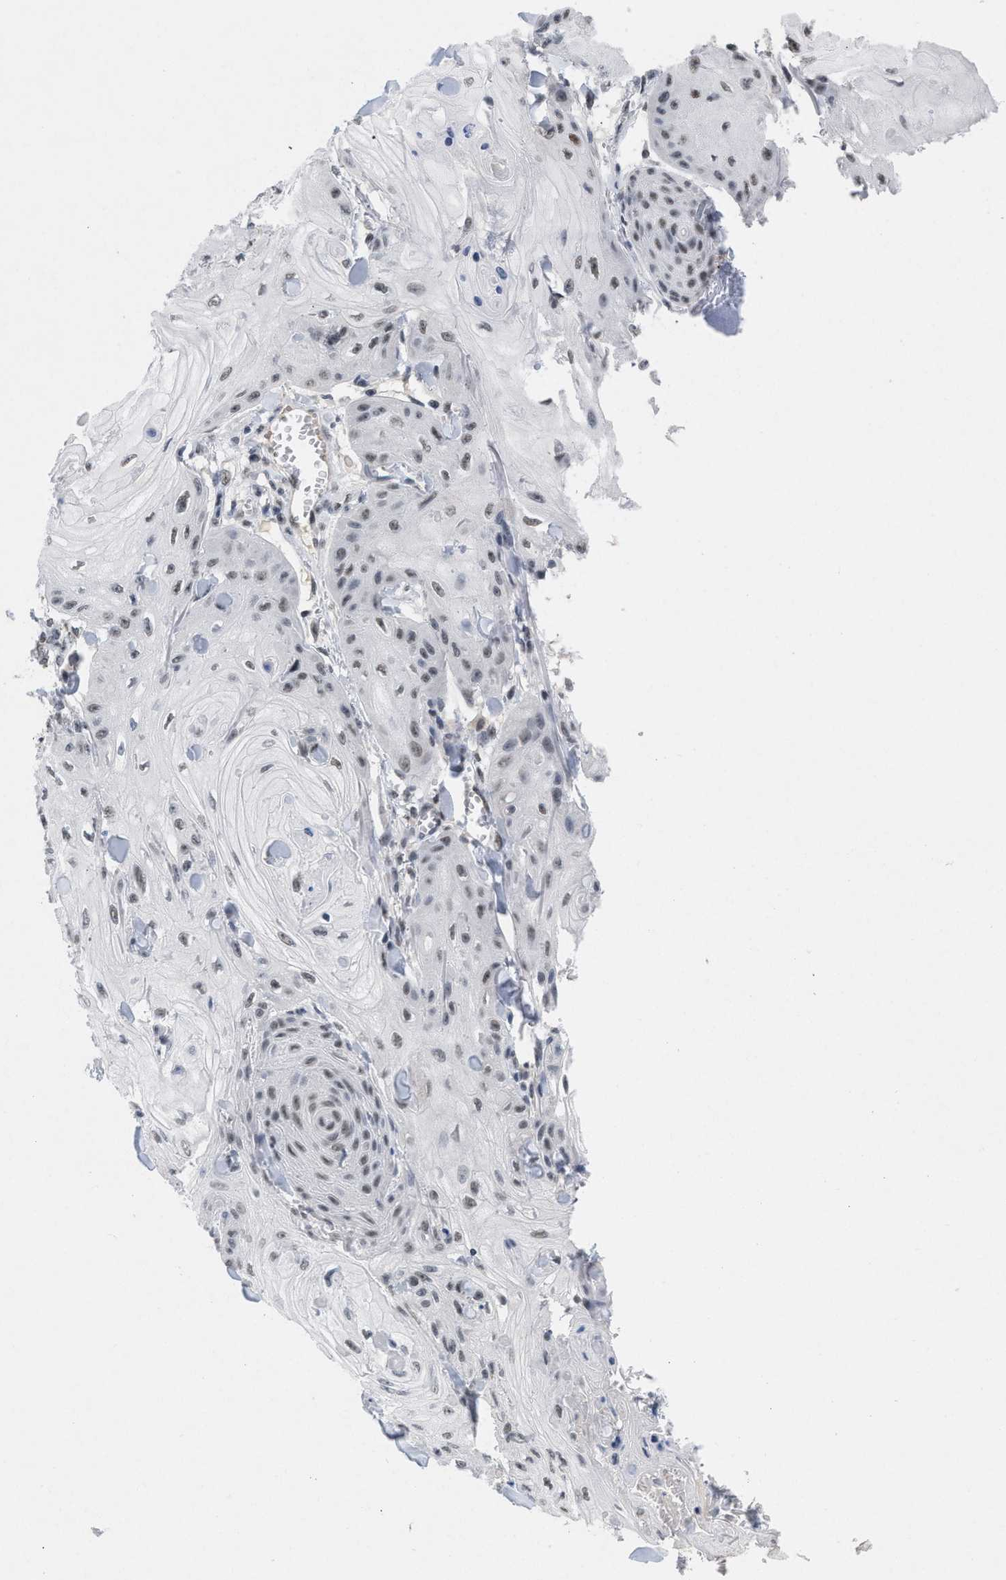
{"staining": {"intensity": "weak", "quantity": ">75%", "location": "nuclear"}, "tissue": "skin cancer", "cell_type": "Tumor cells", "image_type": "cancer", "snomed": [{"axis": "morphology", "description": "Squamous cell carcinoma, NOS"}, {"axis": "topography", "description": "Skin"}], "caption": "An image of squamous cell carcinoma (skin) stained for a protein demonstrates weak nuclear brown staining in tumor cells.", "gene": "GGNBP2", "patient": {"sex": "male", "age": 74}}